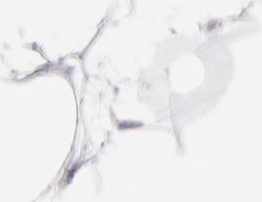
{"staining": {"intensity": "negative", "quantity": "none", "location": "none"}, "tissue": "adipose tissue", "cell_type": "Adipocytes", "image_type": "normal", "snomed": [{"axis": "morphology", "description": "Normal tissue, NOS"}, {"axis": "morphology", "description": "Duct carcinoma"}, {"axis": "topography", "description": "Breast"}, {"axis": "topography", "description": "Adipose tissue"}], "caption": "Immunohistochemical staining of normal human adipose tissue demonstrates no significant expression in adipocytes. The staining was performed using DAB (3,3'-diaminobenzidine) to visualize the protein expression in brown, while the nuclei were stained in blue with hematoxylin (Magnification: 20x).", "gene": "KRT16", "patient": {"sex": "female", "age": 37}}